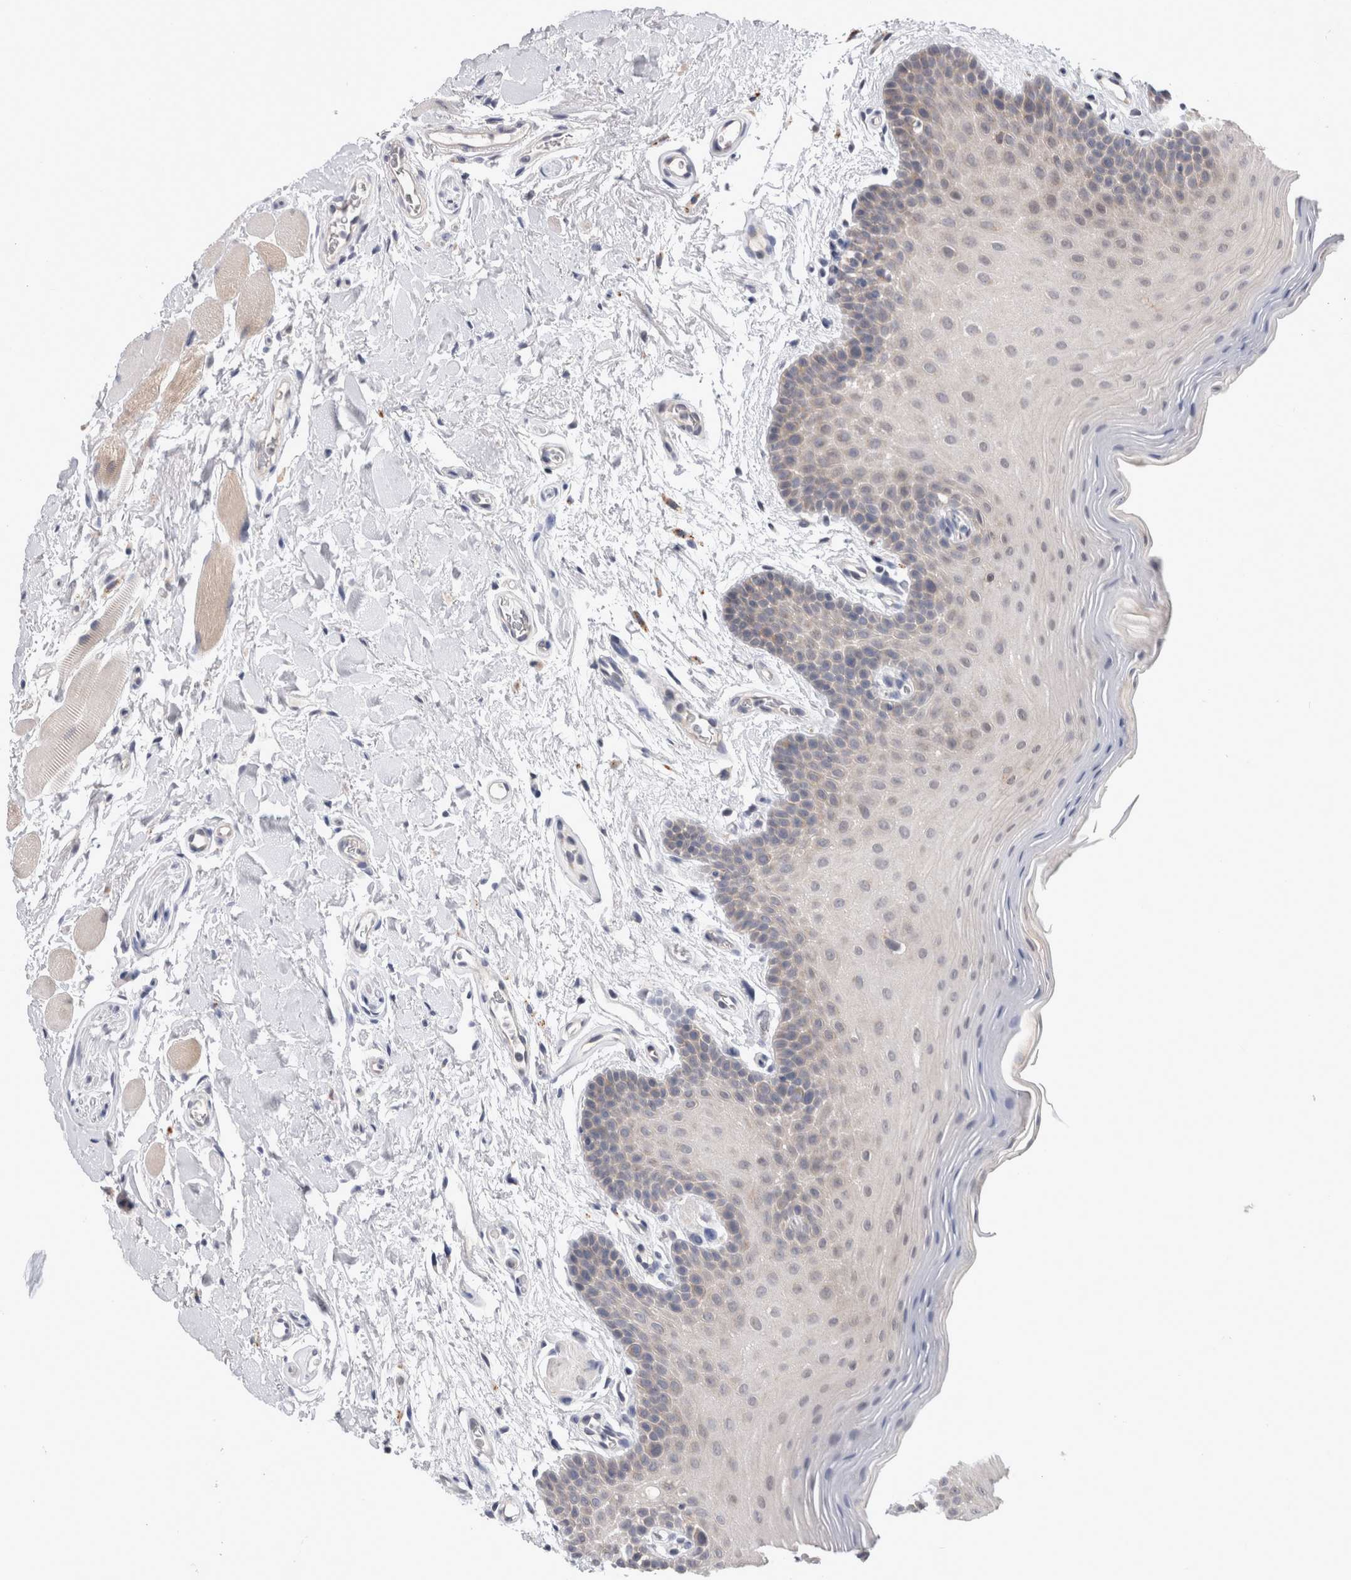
{"staining": {"intensity": "negative", "quantity": "none", "location": "none"}, "tissue": "oral mucosa", "cell_type": "Squamous epithelial cells", "image_type": "normal", "snomed": [{"axis": "morphology", "description": "Normal tissue, NOS"}, {"axis": "topography", "description": "Oral tissue"}], "caption": "Immunohistochemistry (IHC) of benign oral mucosa demonstrates no expression in squamous epithelial cells. The staining is performed using DAB brown chromogen with nuclei counter-stained in using hematoxylin.", "gene": "MRPL37", "patient": {"sex": "male", "age": 62}}